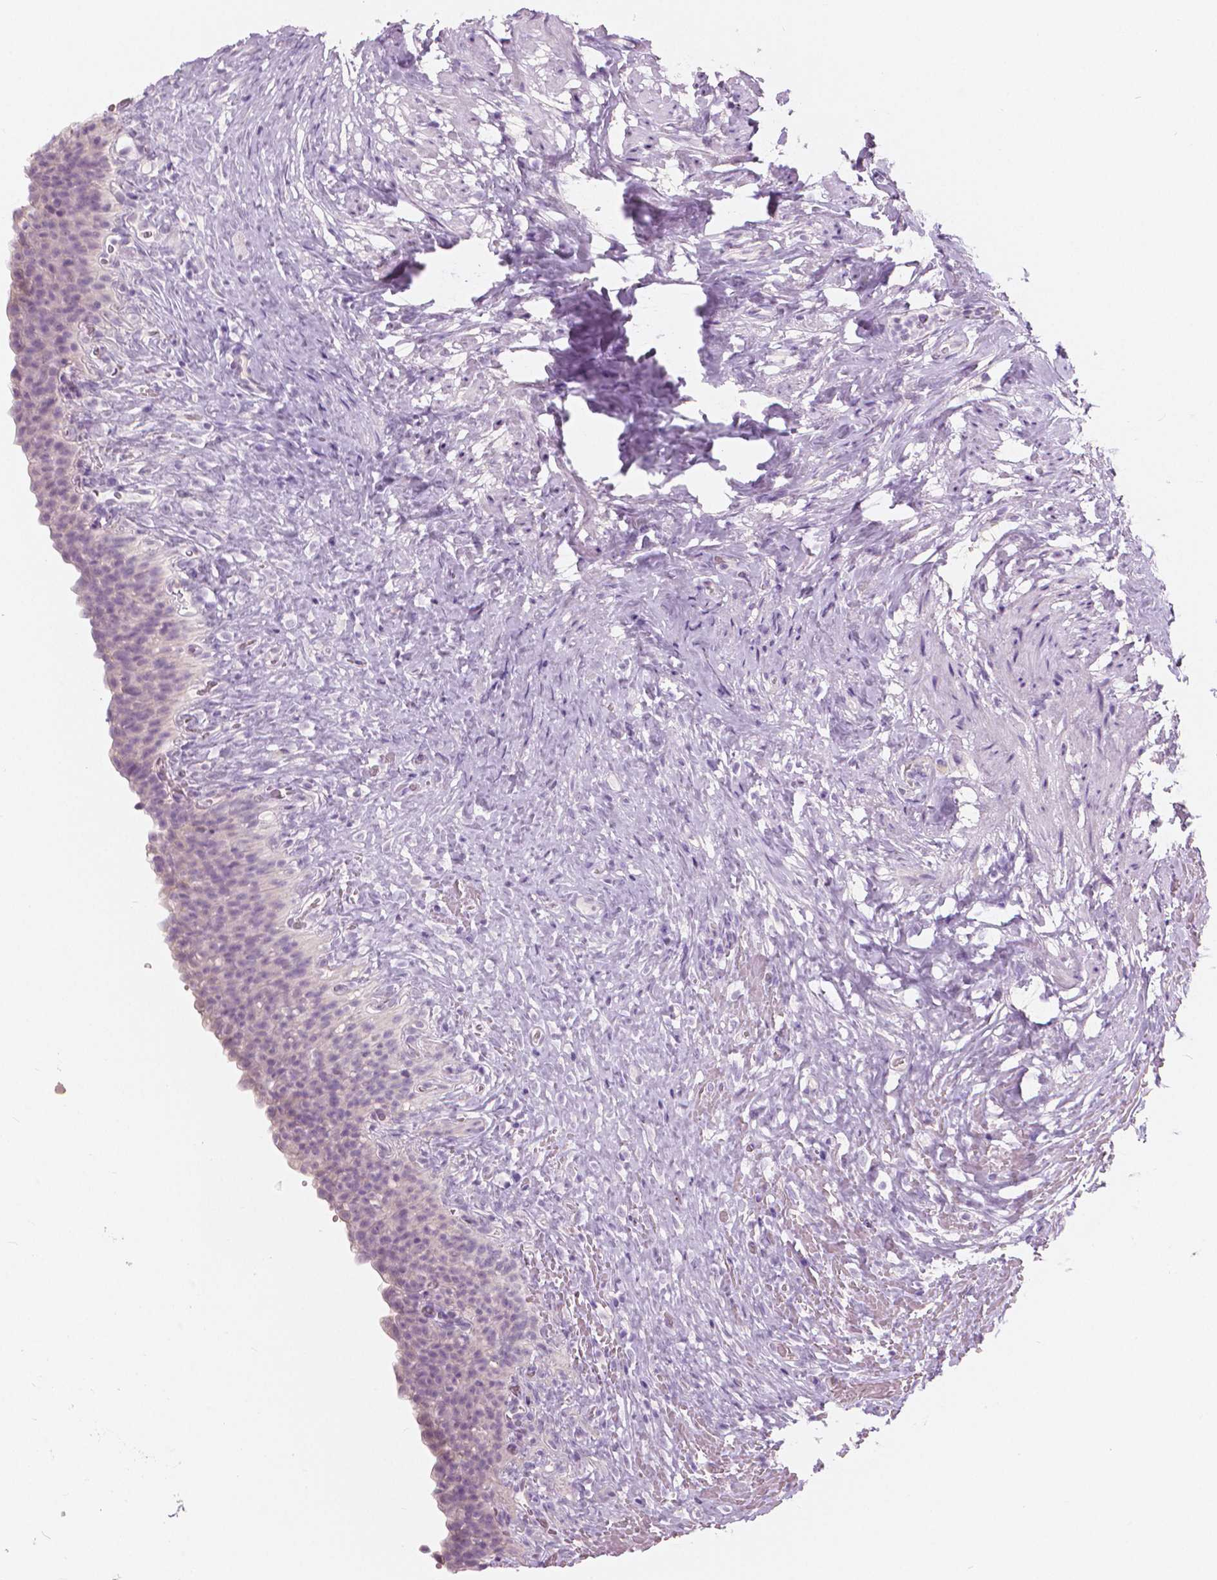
{"staining": {"intensity": "negative", "quantity": "none", "location": "none"}, "tissue": "urinary bladder", "cell_type": "Urothelial cells", "image_type": "normal", "snomed": [{"axis": "morphology", "description": "Normal tissue, NOS"}, {"axis": "topography", "description": "Urinary bladder"}, {"axis": "topography", "description": "Prostate"}], "caption": "Immunohistochemical staining of benign urinary bladder exhibits no significant staining in urothelial cells. (Brightfield microscopy of DAB (3,3'-diaminobenzidine) immunohistochemistry at high magnification).", "gene": "A4GNT", "patient": {"sex": "male", "age": 76}}